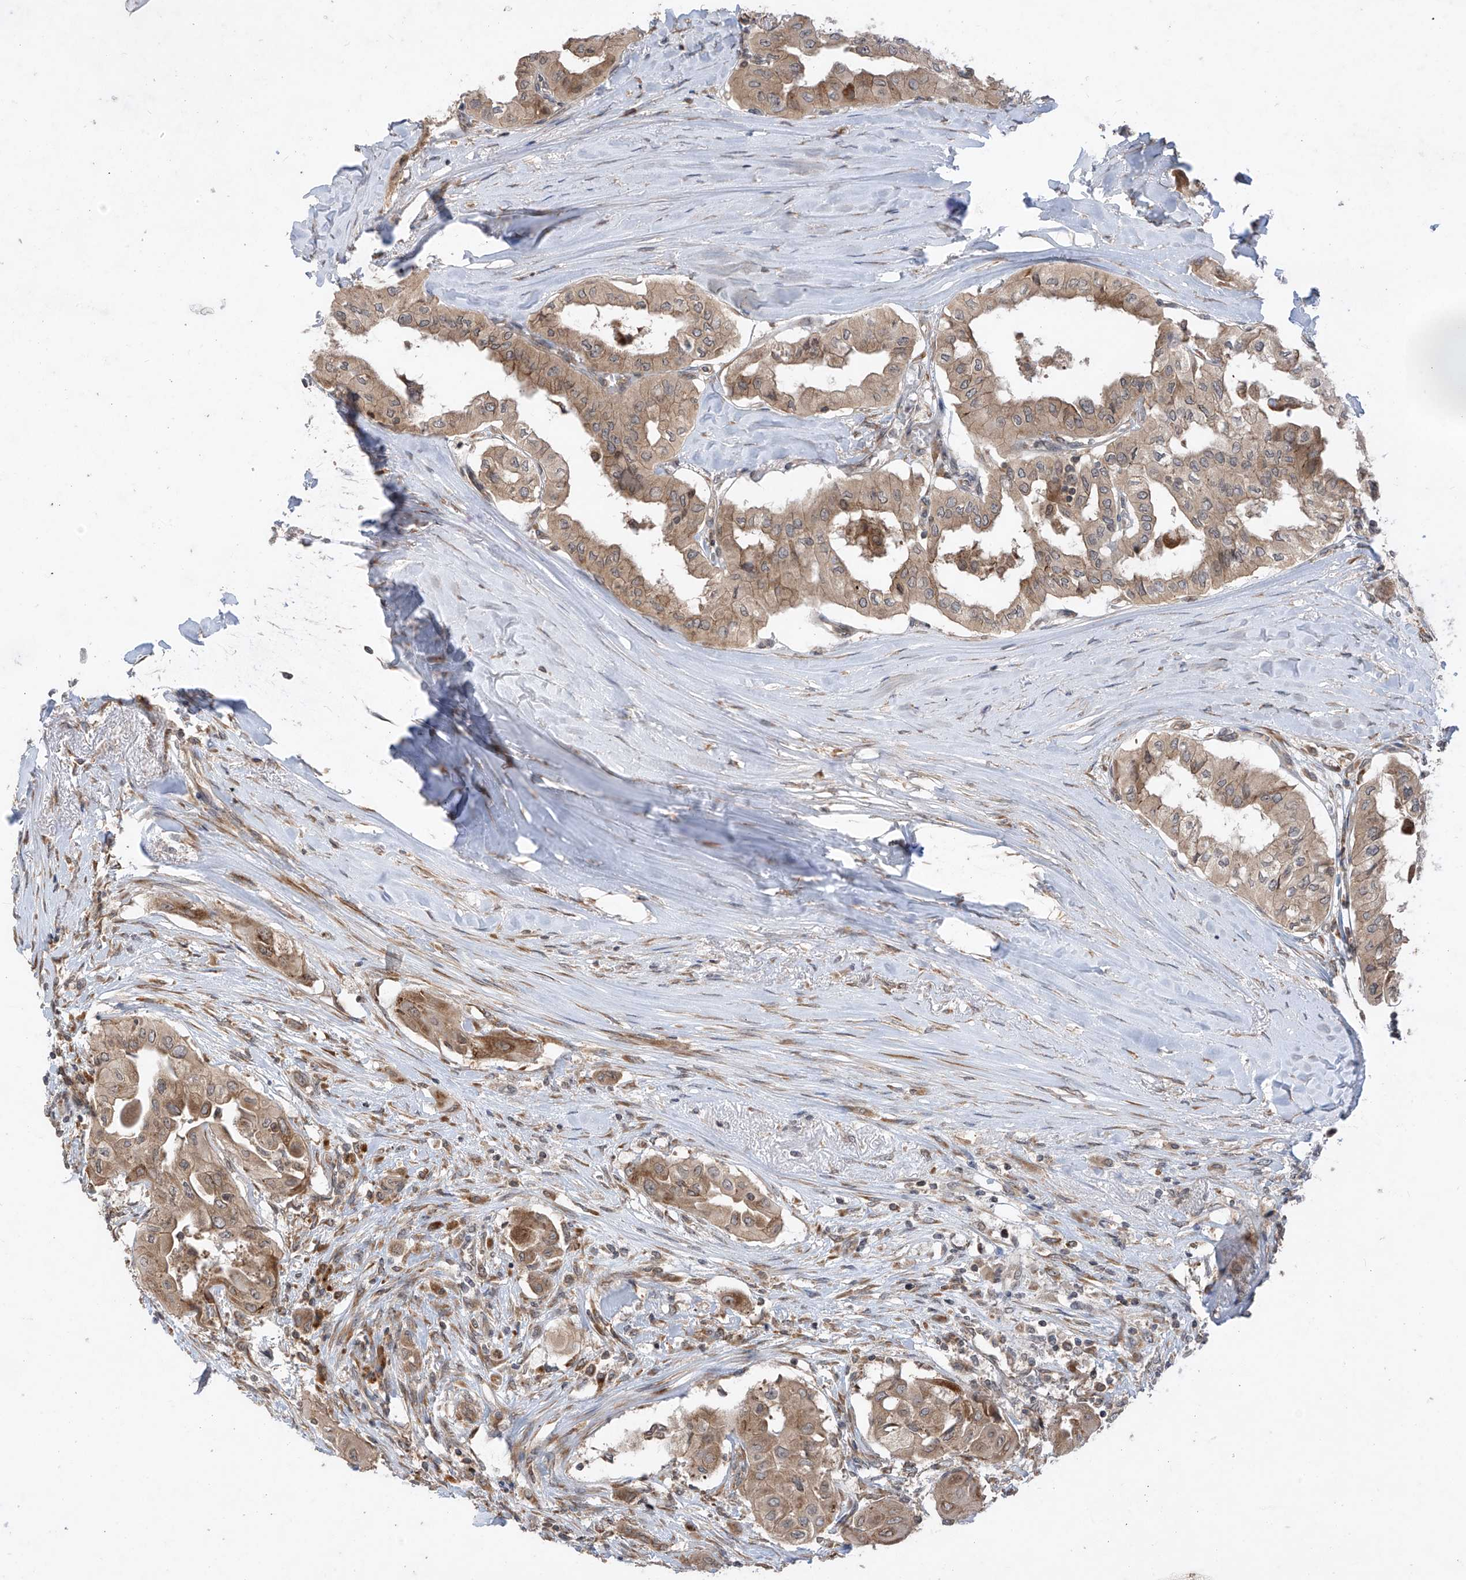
{"staining": {"intensity": "weak", "quantity": ">75%", "location": "cytoplasmic/membranous"}, "tissue": "thyroid cancer", "cell_type": "Tumor cells", "image_type": "cancer", "snomed": [{"axis": "morphology", "description": "Papillary adenocarcinoma, NOS"}, {"axis": "topography", "description": "Thyroid gland"}], "caption": "Thyroid cancer tissue exhibits weak cytoplasmic/membranous staining in approximately >75% of tumor cells Using DAB (brown) and hematoxylin (blue) stains, captured at high magnification using brightfield microscopy.", "gene": "RPL34", "patient": {"sex": "female", "age": 59}}